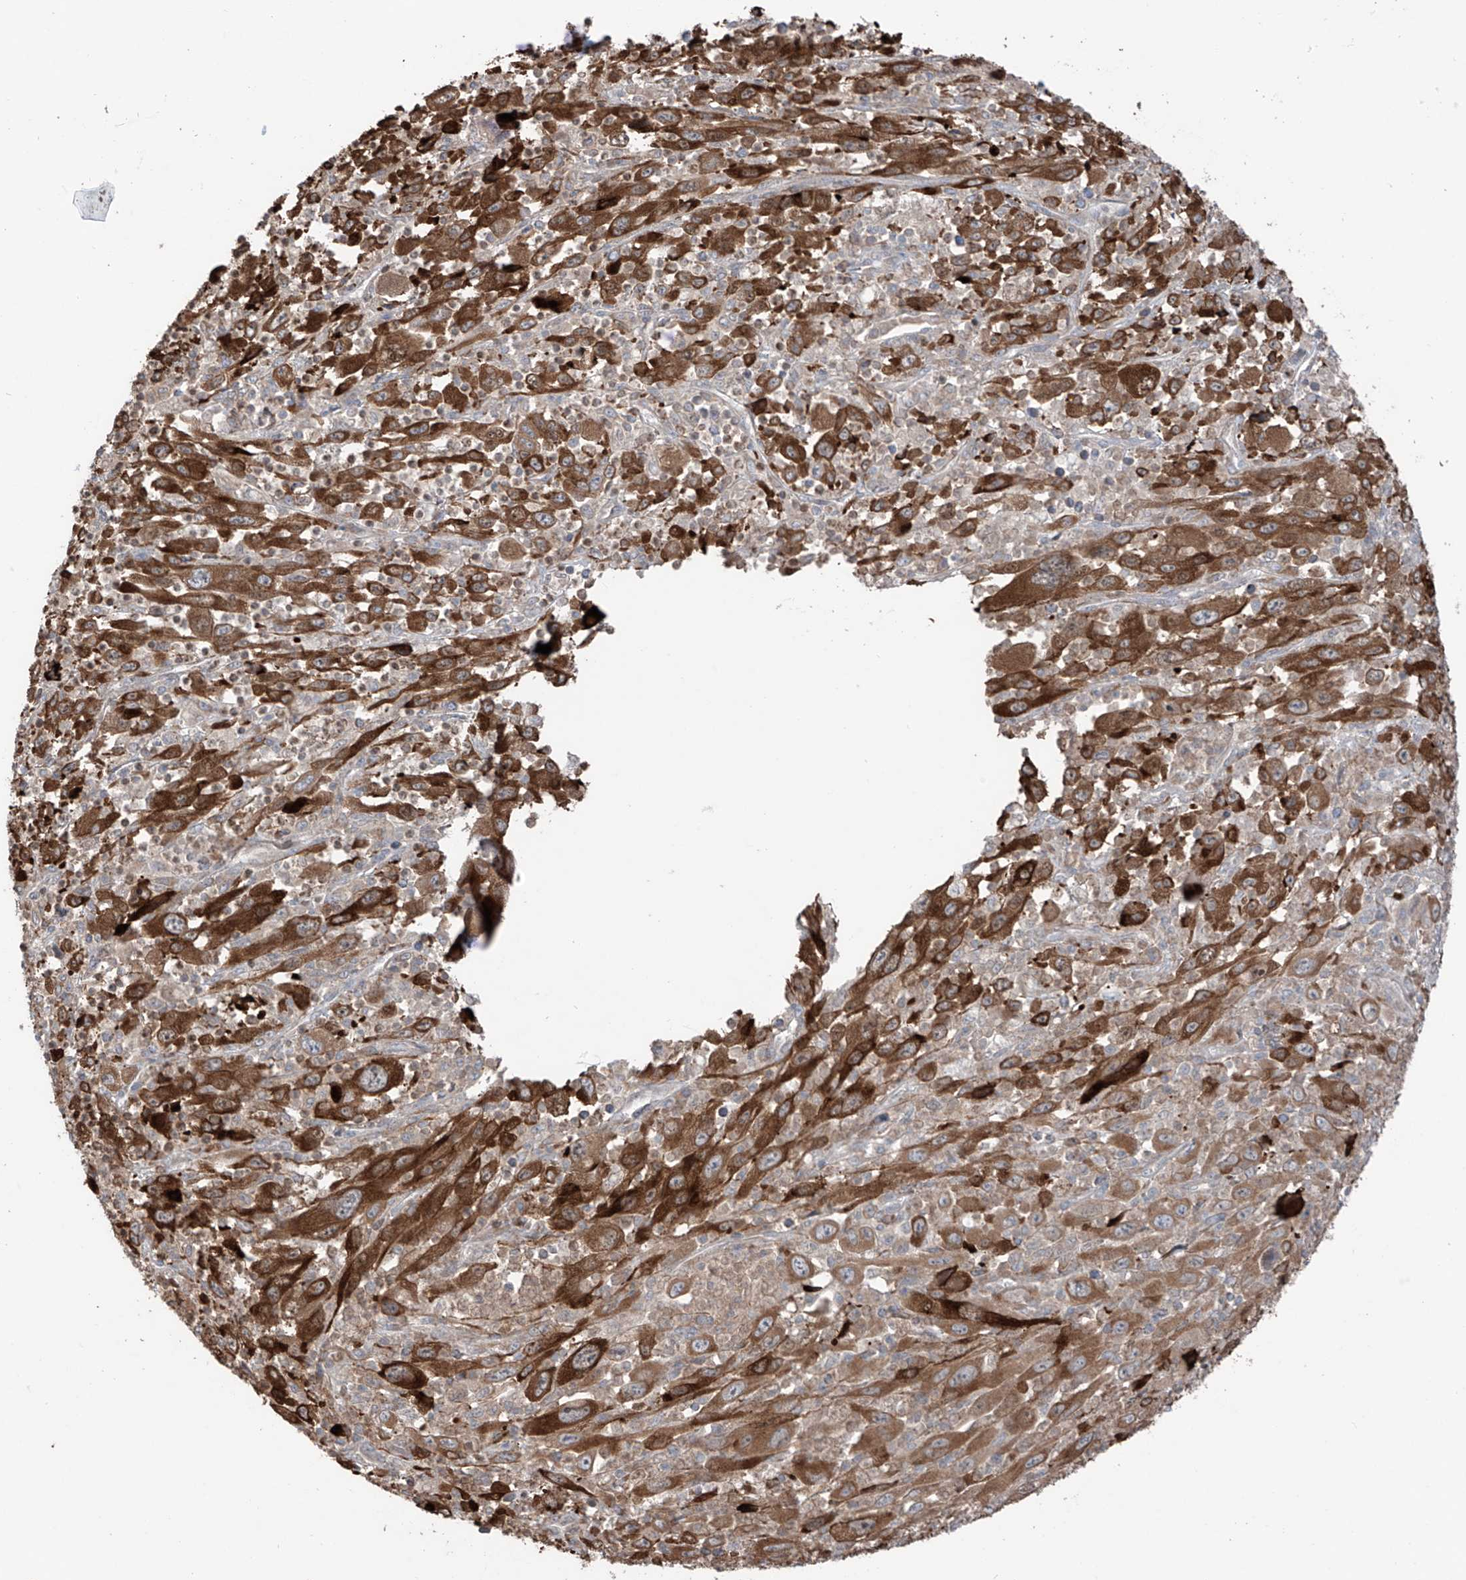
{"staining": {"intensity": "moderate", "quantity": ">75%", "location": "cytoplasmic/membranous"}, "tissue": "melanoma", "cell_type": "Tumor cells", "image_type": "cancer", "snomed": [{"axis": "morphology", "description": "Malignant melanoma, Metastatic site"}, {"axis": "topography", "description": "Skin"}], "caption": "Tumor cells demonstrate medium levels of moderate cytoplasmic/membranous positivity in about >75% of cells in human malignant melanoma (metastatic site).", "gene": "SAMD3", "patient": {"sex": "female", "age": 56}}